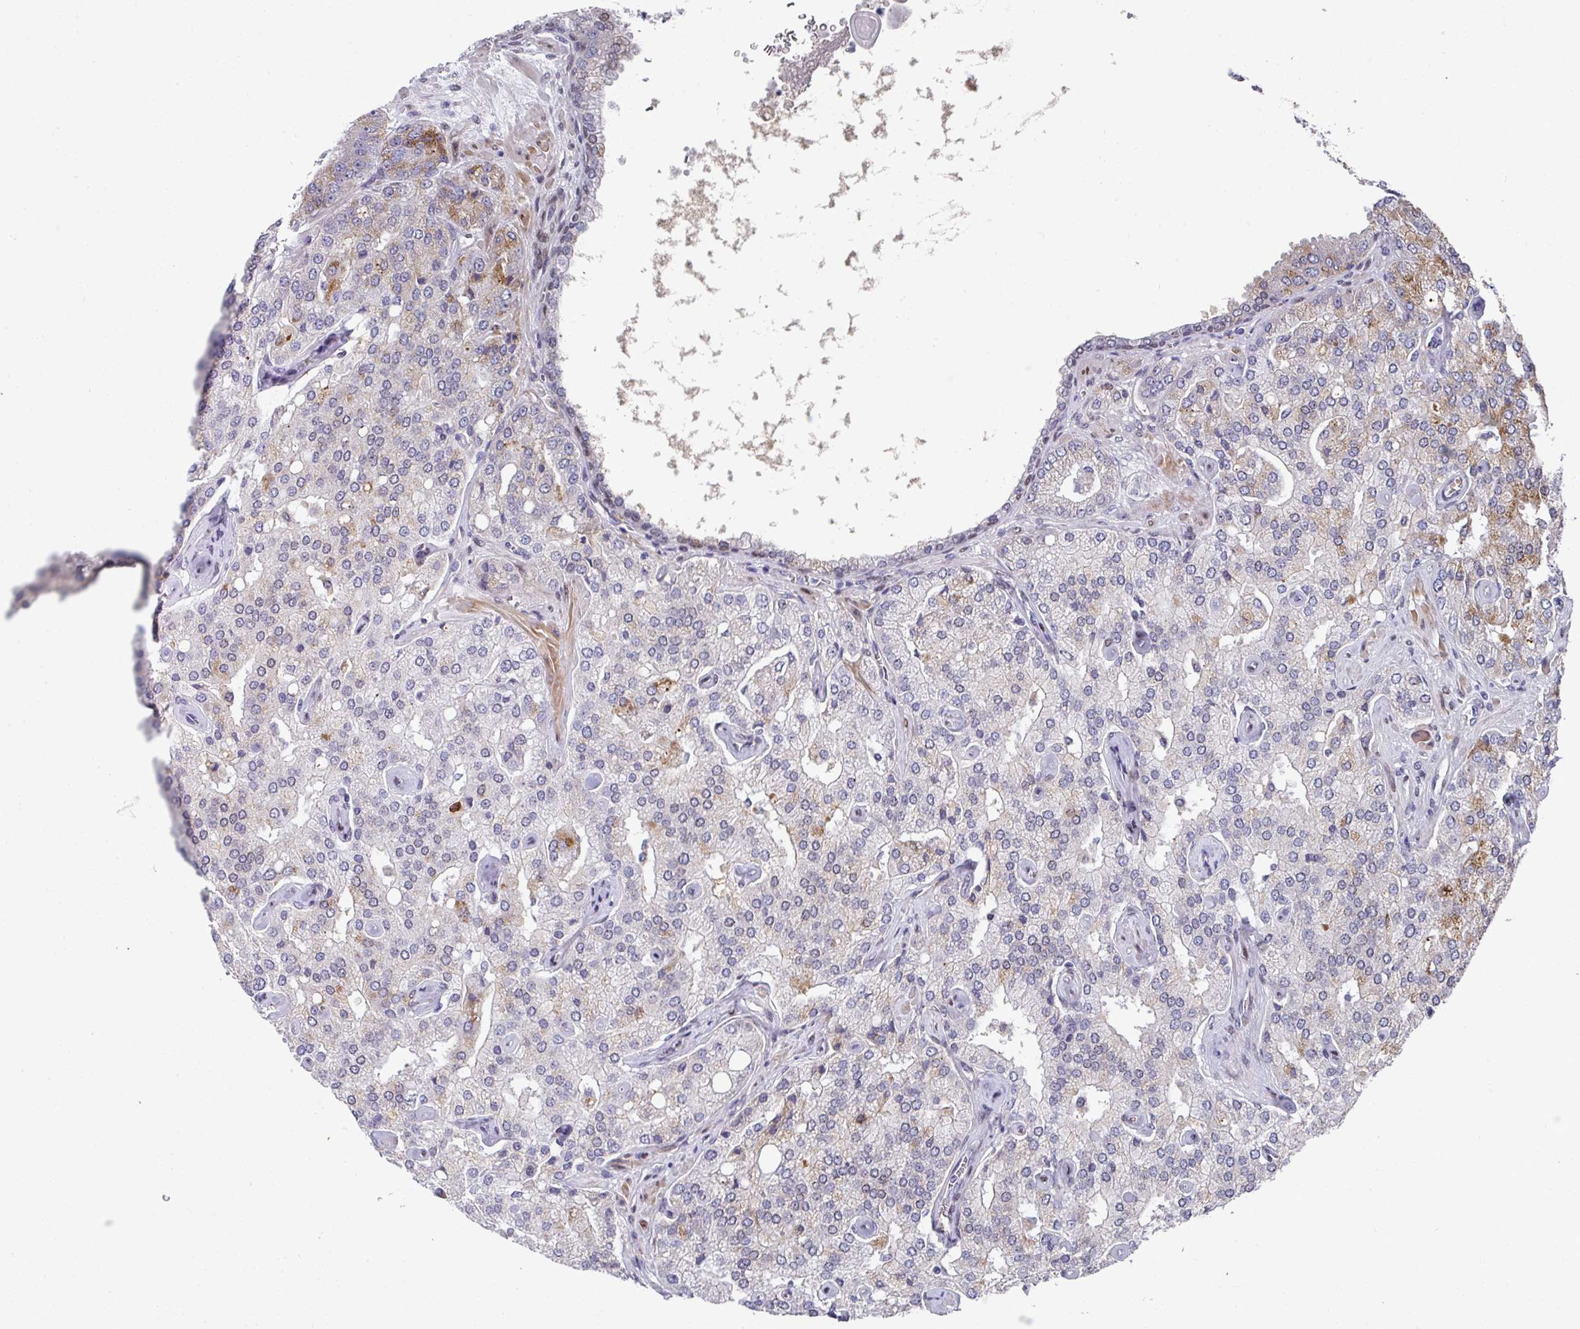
{"staining": {"intensity": "strong", "quantity": "<25%", "location": "cytoplasmic/membranous"}, "tissue": "prostate cancer", "cell_type": "Tumor cells", "image_type": "cancer", "snomed": [{"axis": "morphology", "description": "Adenocarcinoma, High grade"}, {"axis": "topography", "description": "Prostate"}], "caption": "Immunohistochemistry (IHC) histopathology image of human prostate high-grade adenocarcinoma stained for a protein (brown), which displays medium levels of strong cytoplasmic/membranous staining in about <25% of tumor cells.", "gene": "CBX7", "patient": {"sex": "male", "age": 68}}